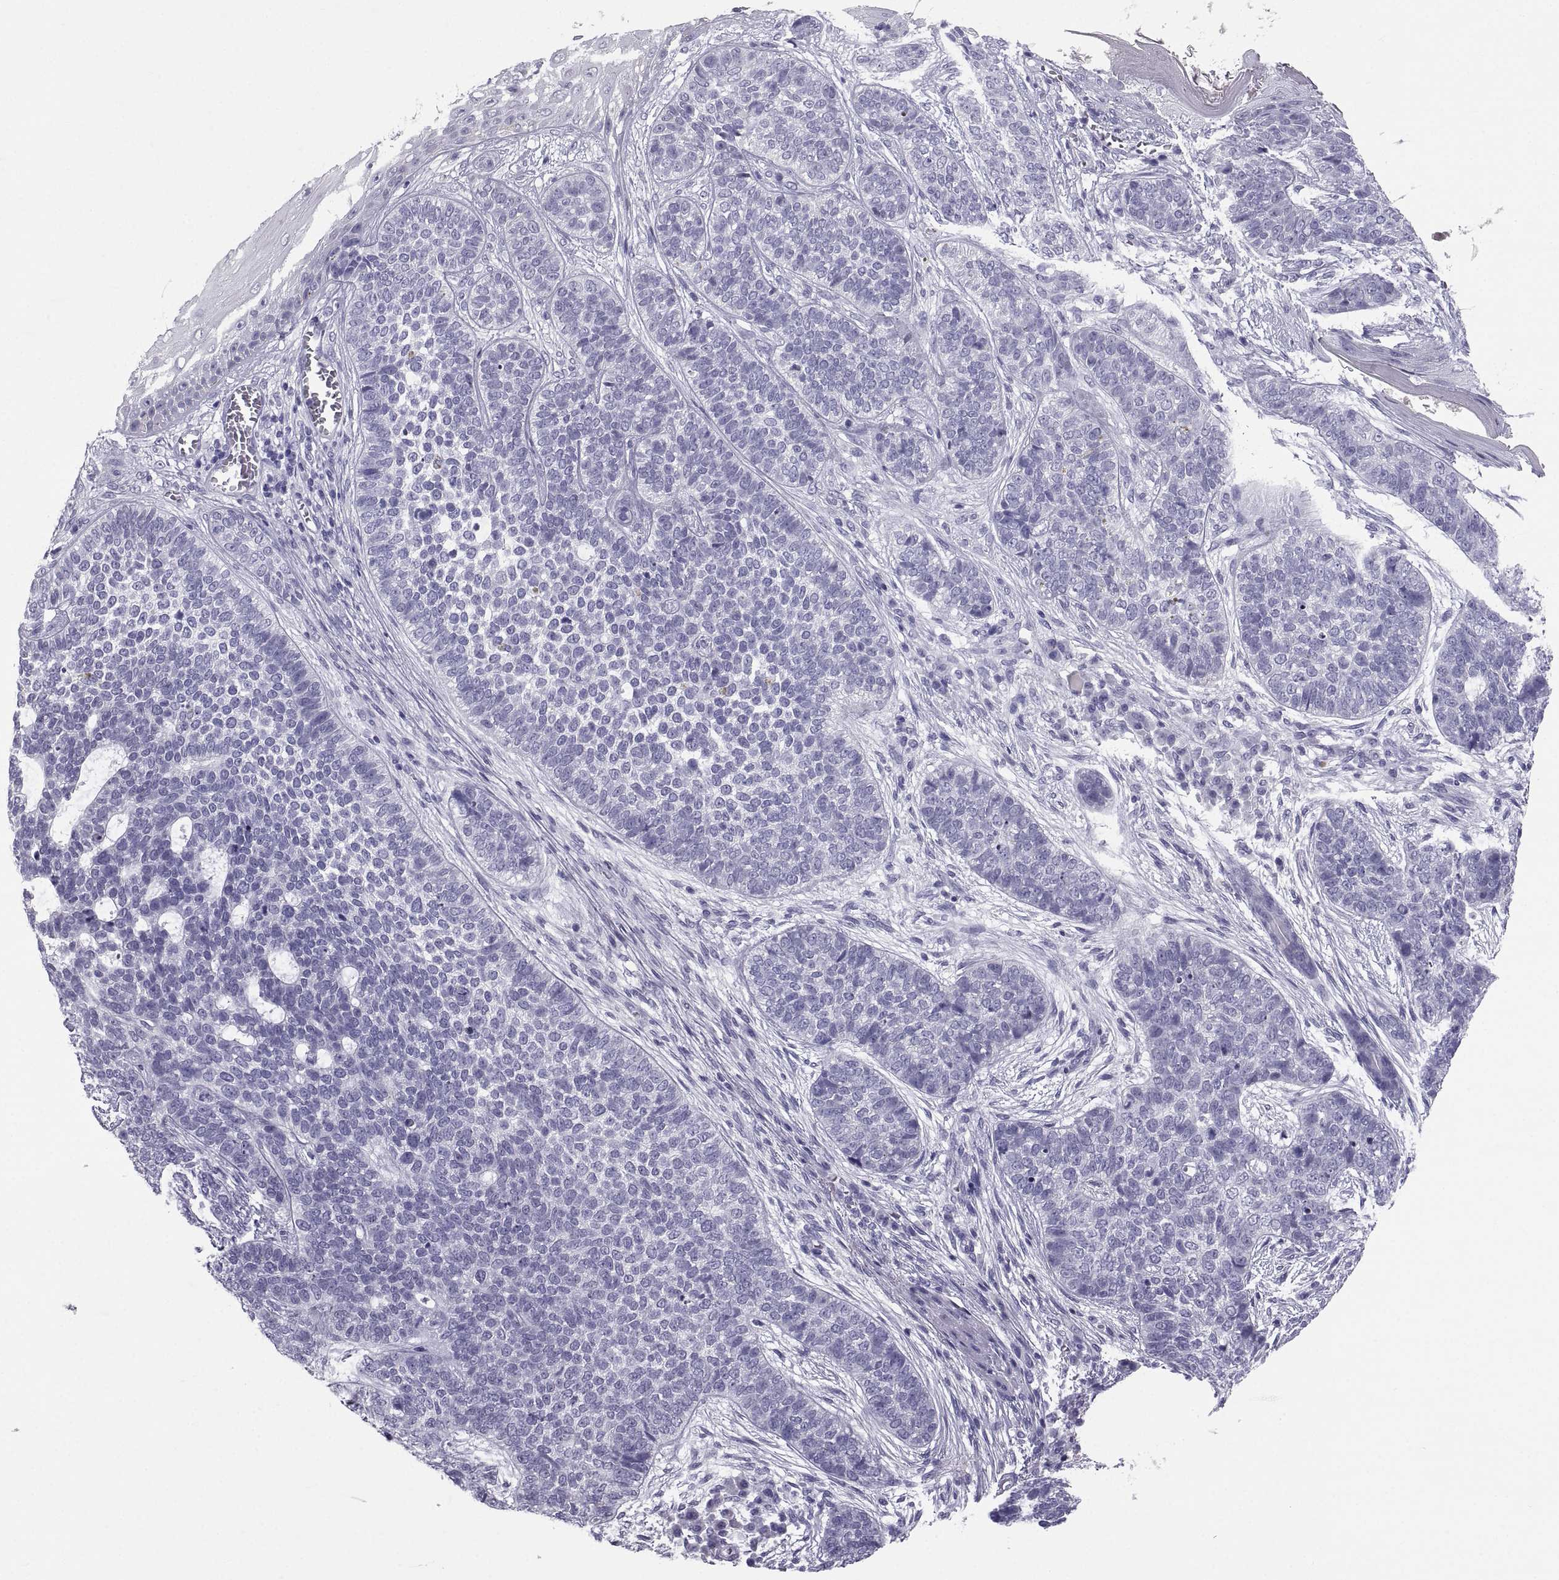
{"staining": {"intensity": "negative", "quantity": "none", "location": "none"}, "tissue": "skin cancer", "cell_type": "Tumor cells", "image_type": "cancer", "snomed": [{"axis": "morphology", "description": "Basal cell carcinoma"}, {"axis": "topography", "description": "Skin"}], "caption": "Immunohistochemical staining of skin cancer (basal cell carcinoma) shows no significant positivity in tumor cells.", "gene": "PCSK1N", "patient": {"sex": "female", "age": 69}}